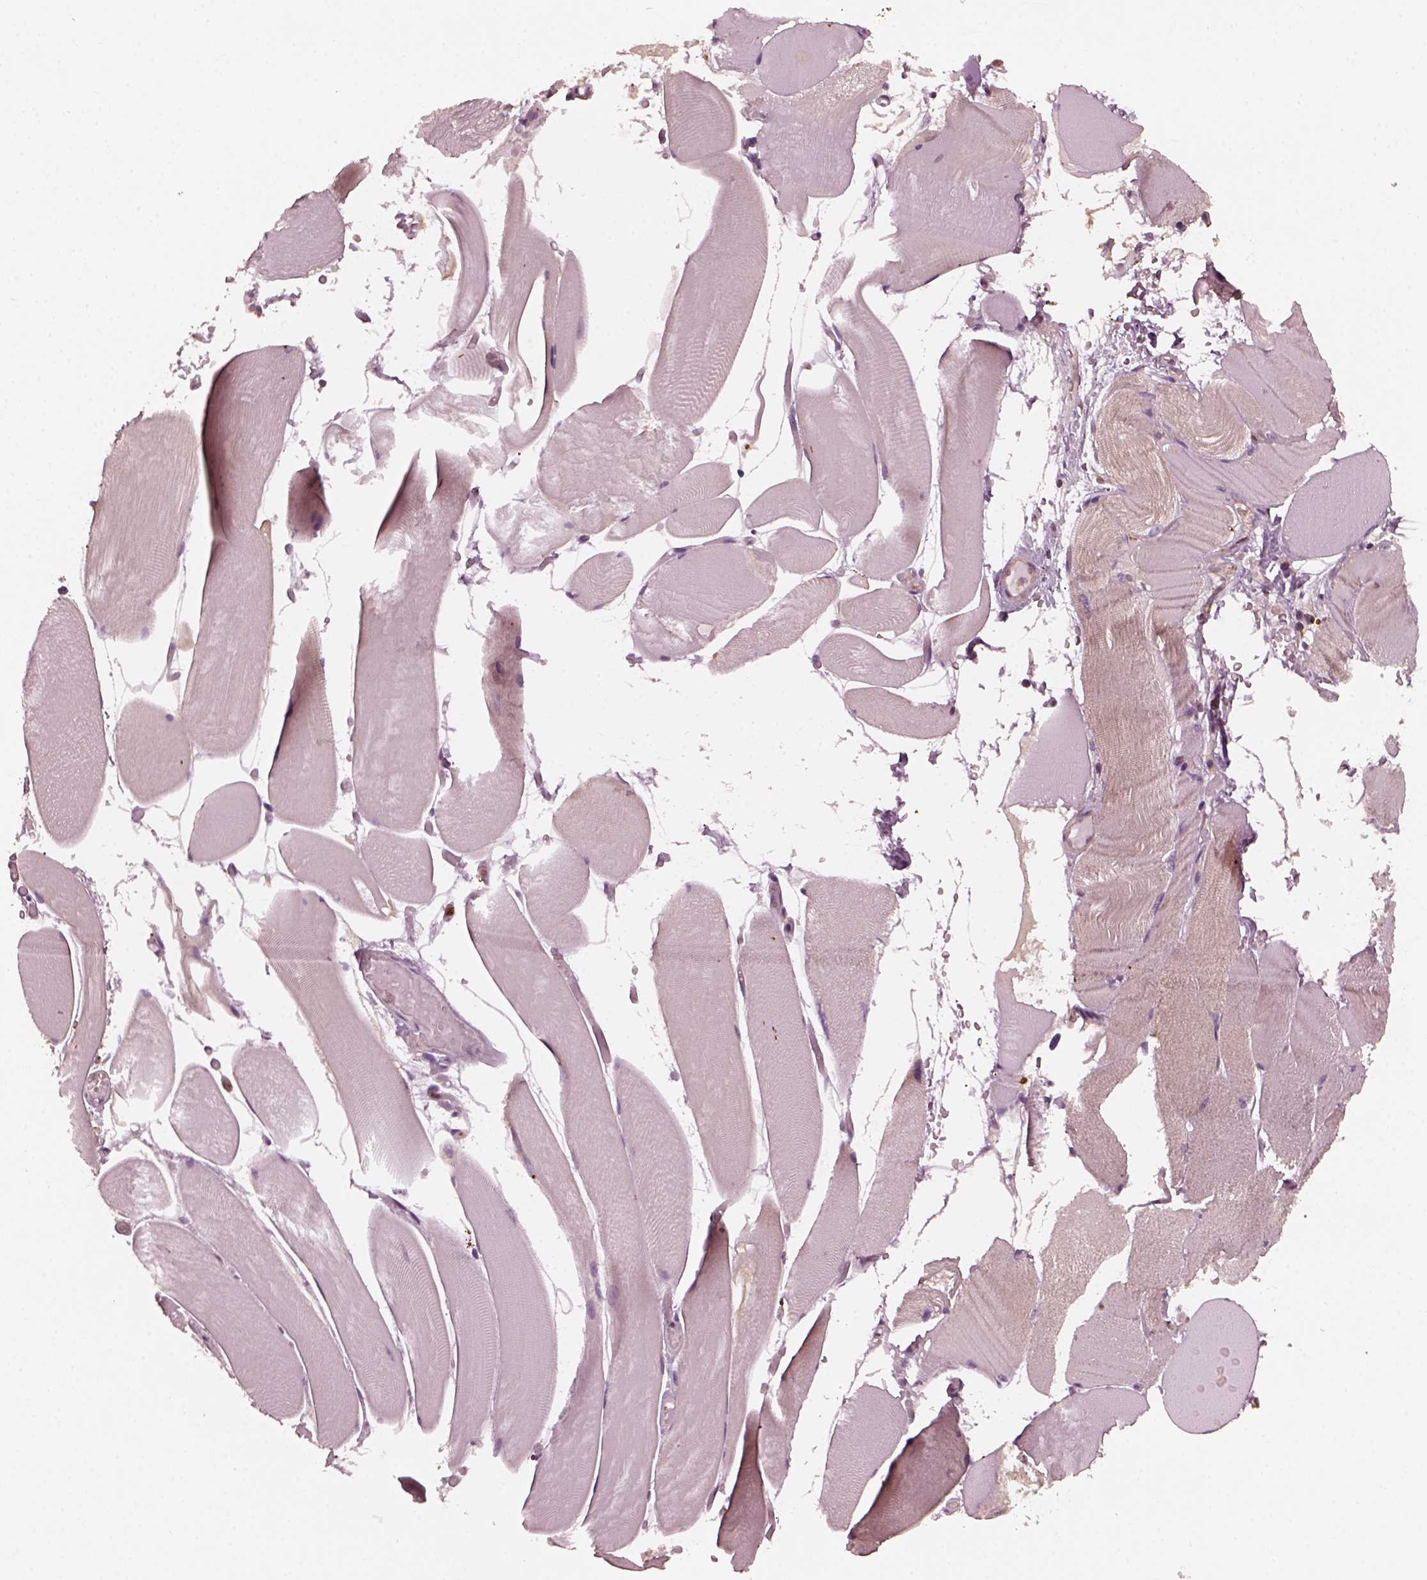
{"staining": {"intensity": "weak", "quantity": "<25%", "location": "cytoplasmic/membranous"}, "tissue": "skeletal muscle", "cell_type": "Myocytes", "image_type": "normal", "snomed": [{"axis": "morphology", "description": "Normal tissue, NOS"}, {"axis": "topography", "description": "Skeletal muscle"}], "caption": "An IHC image of unremarkable skeletal muscle is shown. There is no staining in myocytes of skeletal muscle. (DAB (3,3'-diaminobenzidine) immunohistochemistry (IHC) visualized using brightfield microscopy, high magnification).", "gene": "FAF2", "patient": {"sex": "female", "age": 37}}